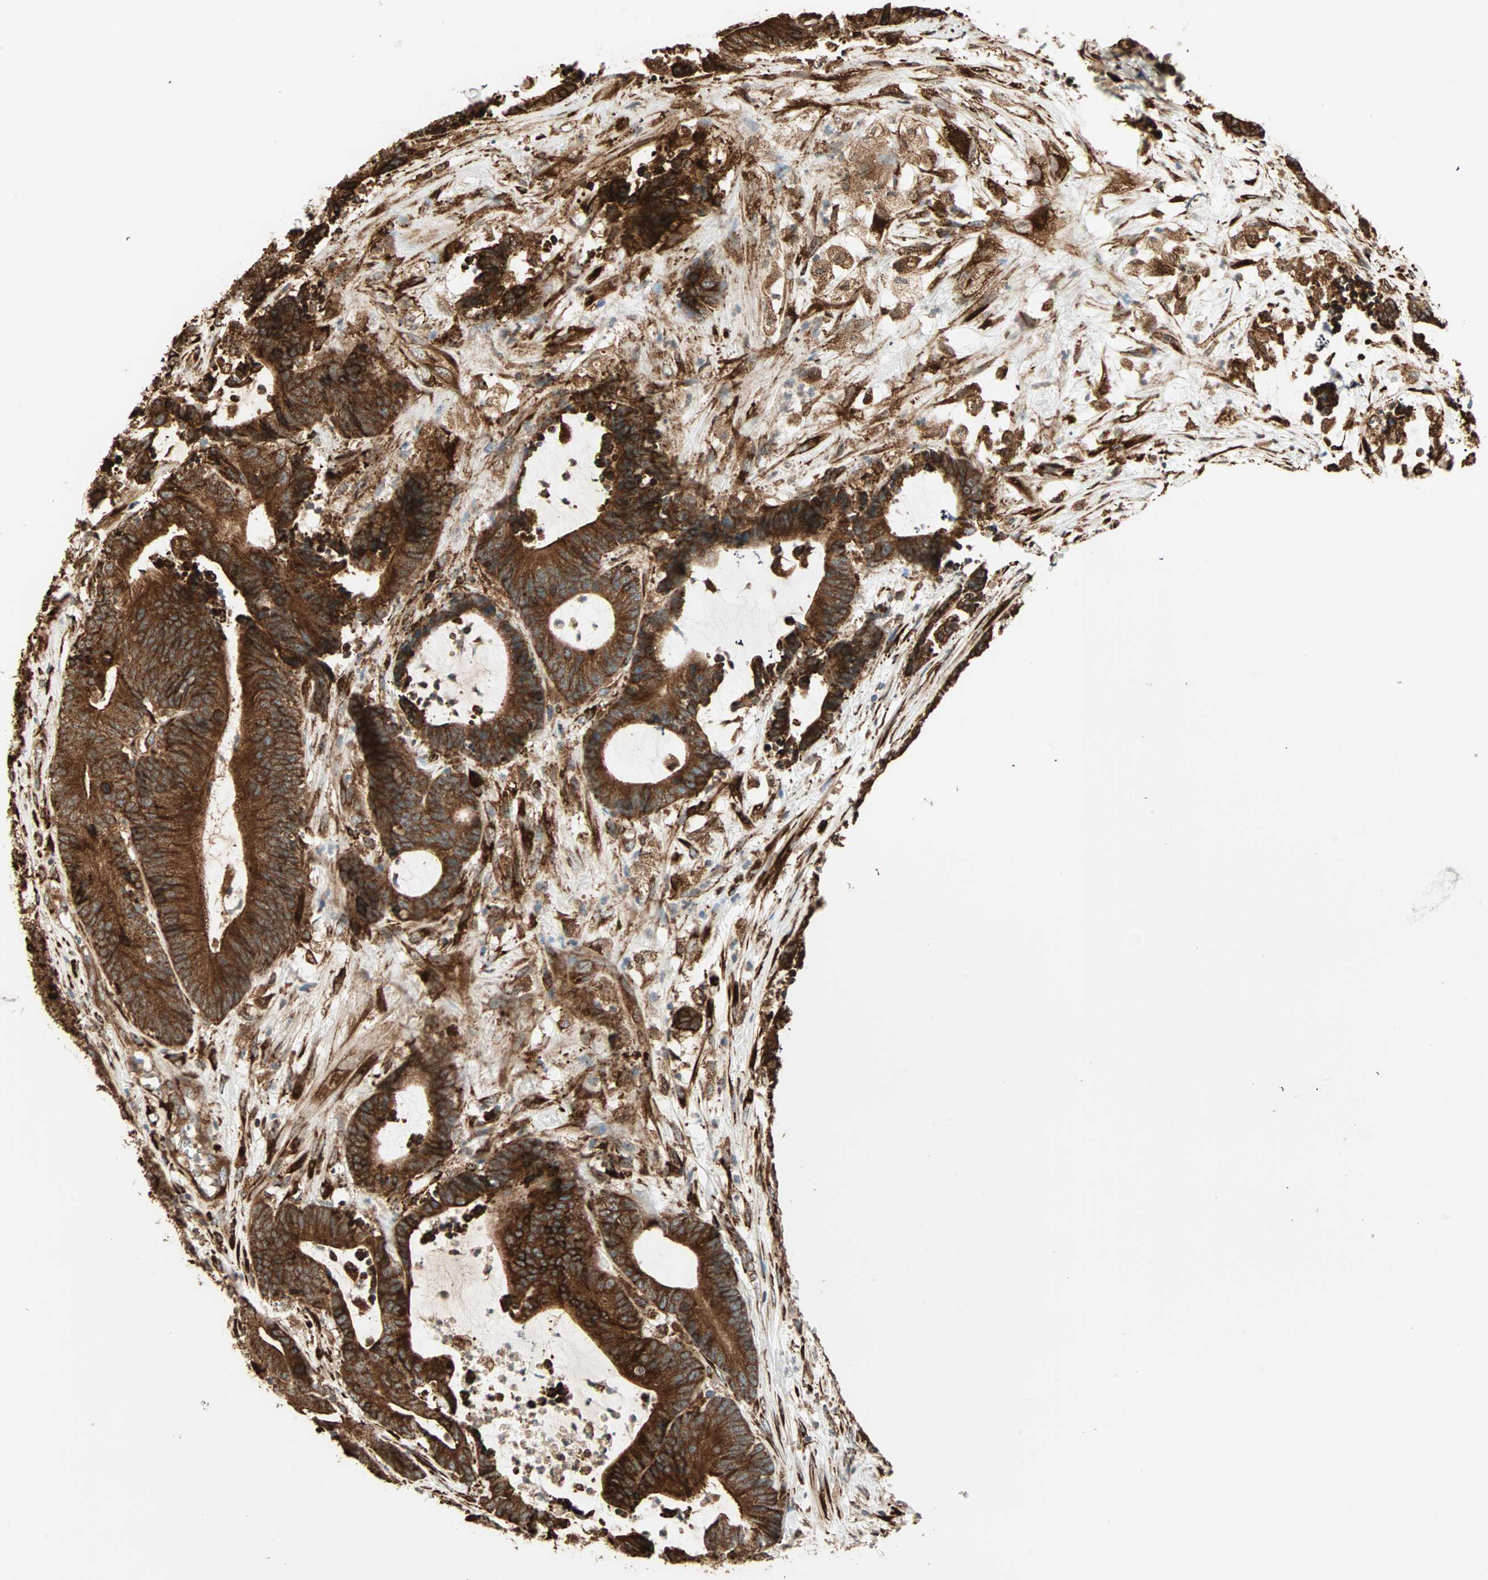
{"staining": {"intensity": "strong", "quantity": ">75%", "location": "cytoplasmic/membranous"}, "tissue": "colorectal cancer", "cell_type": "Tumor cells", "image_type": "cancer", "snomed": [{"axis": "morphology", "description": "Adenocarcinoma, NOS"}, {"axis": "topography", "description": "Colon"}], "caption": "About >75% of tumor cells in human colorectal adenocarcinoma demonstrate strong cytoplasmic/membranous protein staining as visualized by brown immunohistochemical staining.", "gene": "P4HA1", "patient": {"sex": "female", "age": 84}}